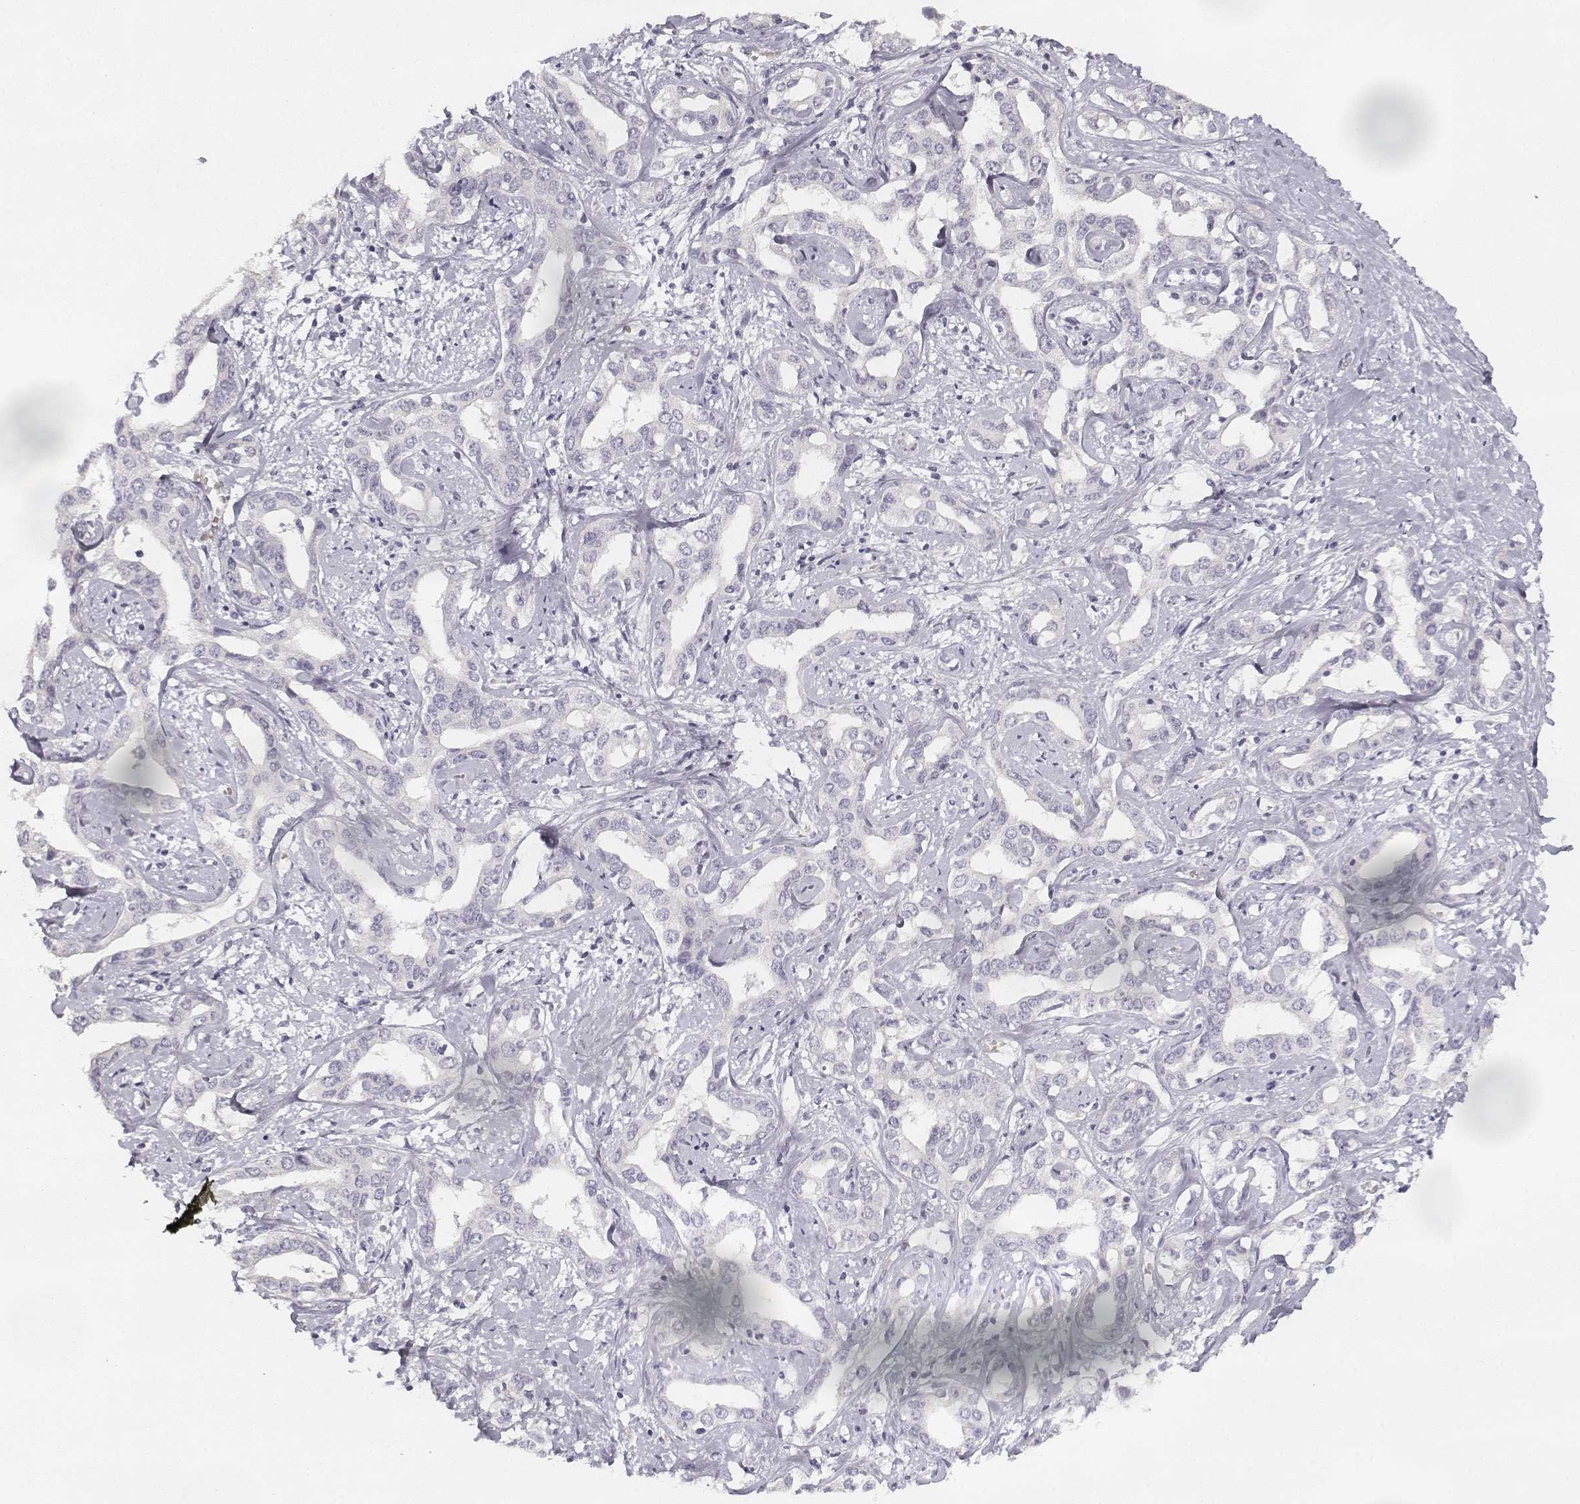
{"staining": {"intensity": "negative", "quantity": "none", "location": "none"}, "tissue": "liver cancer", "cell_type": "Tumor cells", "image_type": "cancer", "snomed": [{"axis": "morphology", "description": "Cholangiocarcinoma"}, {"axis": "topography", "description": "Liver"}], "caption": "DAB (3,3'-diaminobenzidine) immunohistochemical staining of cholangiocarcinoma (liver) shows no significant staining in tumor cells. (Brightfield microscopy of DAB (3,3'-diaminobenzidine) immunohistochemistry (IHC) at high magnification).", "gene": "DSG4", "patient": {"sex": "male", "age": 59}}